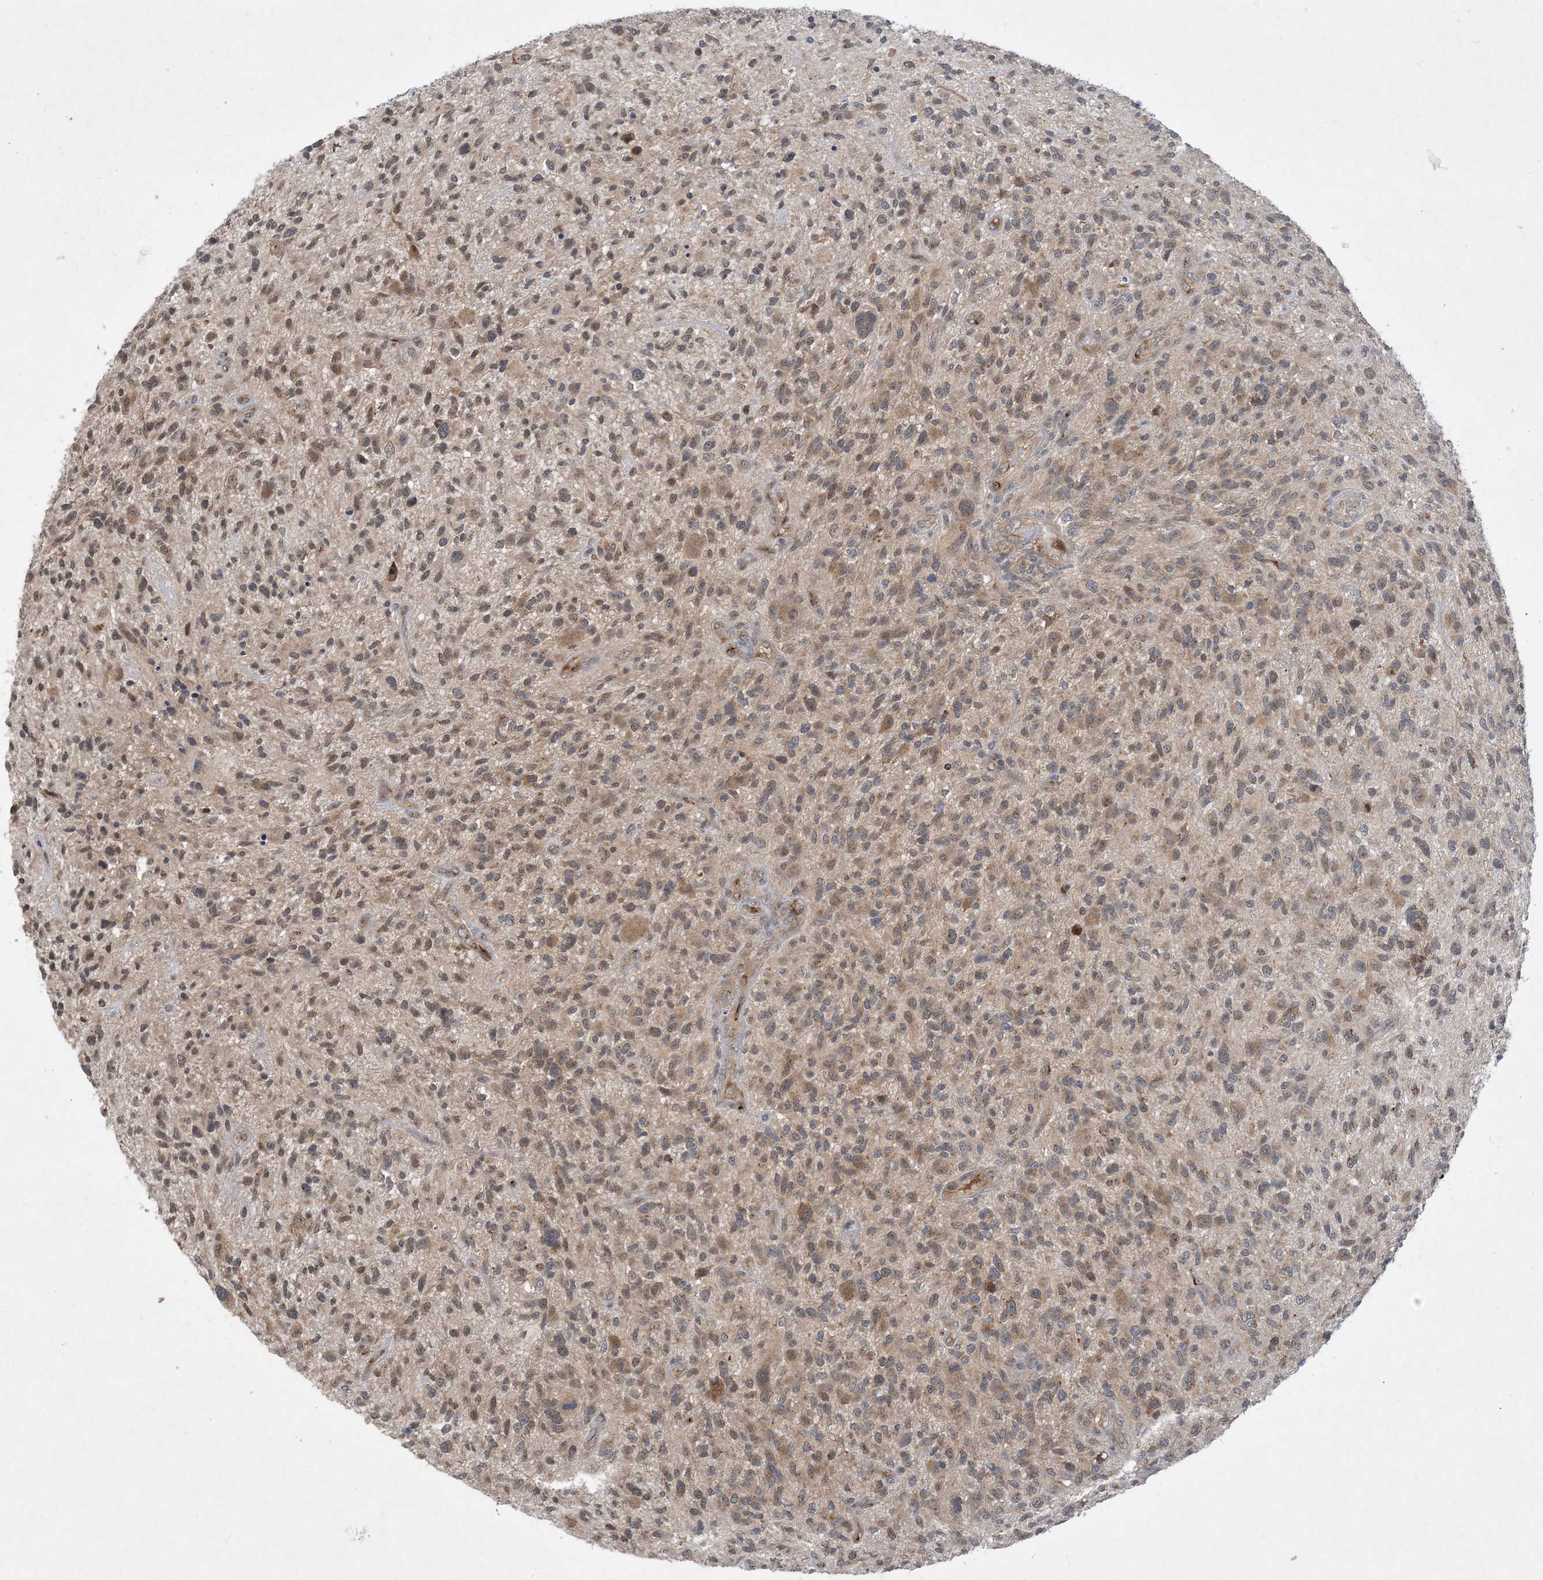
{"staining": {"intensity": "weak", "quantity": "25%-75%", "location": "cytoplasmic/membranous"}, "tissue": "glioma", "cell_type": "Tumor cells", "image_type": "cancer", "snomed": [{"axis": "morphology", "description": "Glioma, malignant, High grade"}, {"axis": "topography", "description": "Brain"}], "caption": "Human glioma stained with a protein marker displays weak staining in tumor cells.", "gene": "TINAG", "patient": {"sex": "male", "age": 47}}